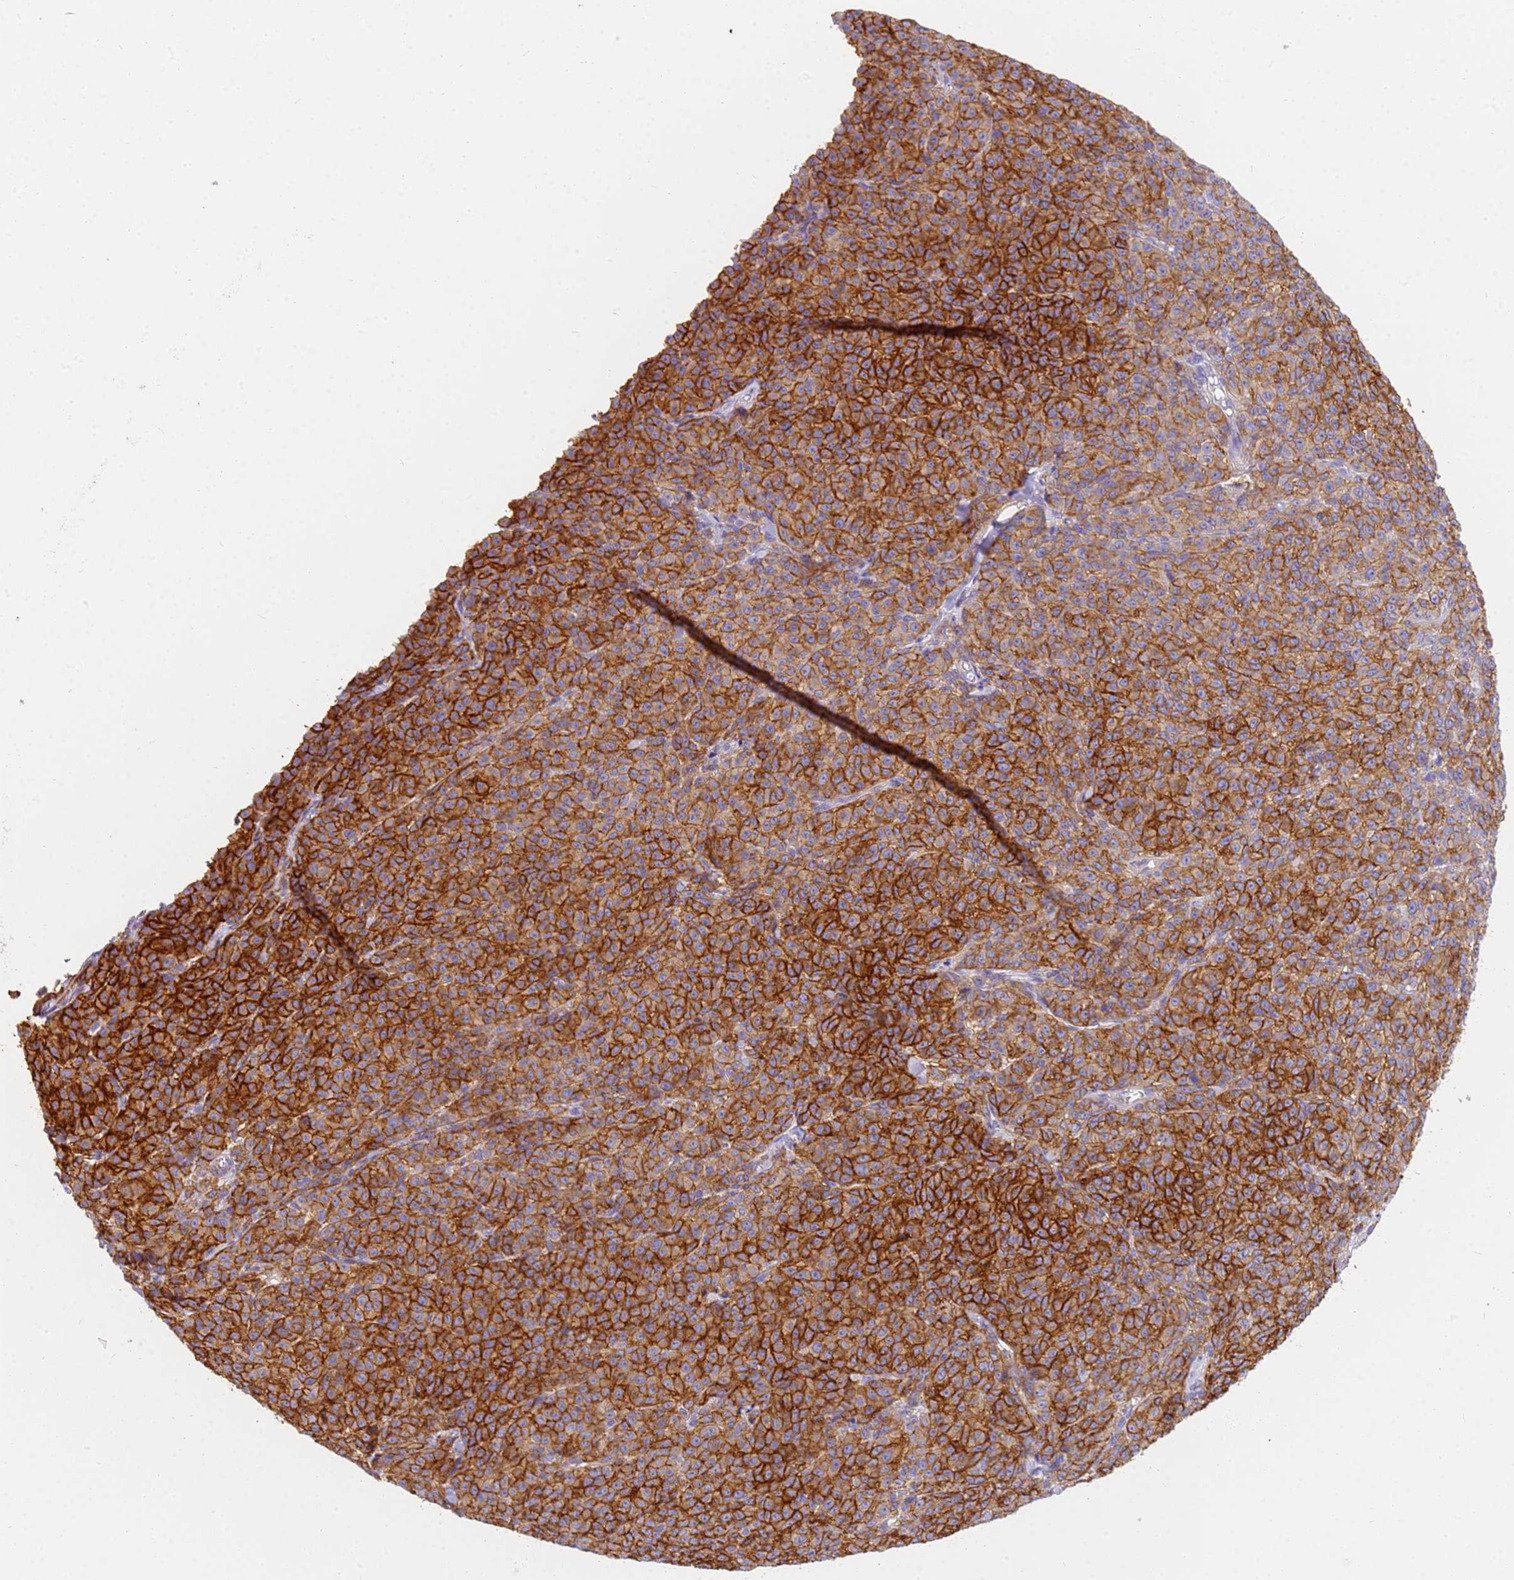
{"staining": {"intensity": "strong", "quantity": ">75%", "location": "cytoplasmic/membranous"}, "tissue": "melanoma", "cell_type": "Tumor cells", "image_type": "cancer", "snomed": [{"axis": "morphology", "description": "Normal tissue, NOS"}, {"axis": "morphology", "description": "Malignant melanoma, NOS"}, {"axis": "topography", "description": "Skin"}], "caption": "The image exhibits a brown stain indicating the presence of a protein in the cytoplasmic/membranous of tumor cells in melanoma.", "gene": "MVB12A", "patient": {"sex": "female", "age": 34}}